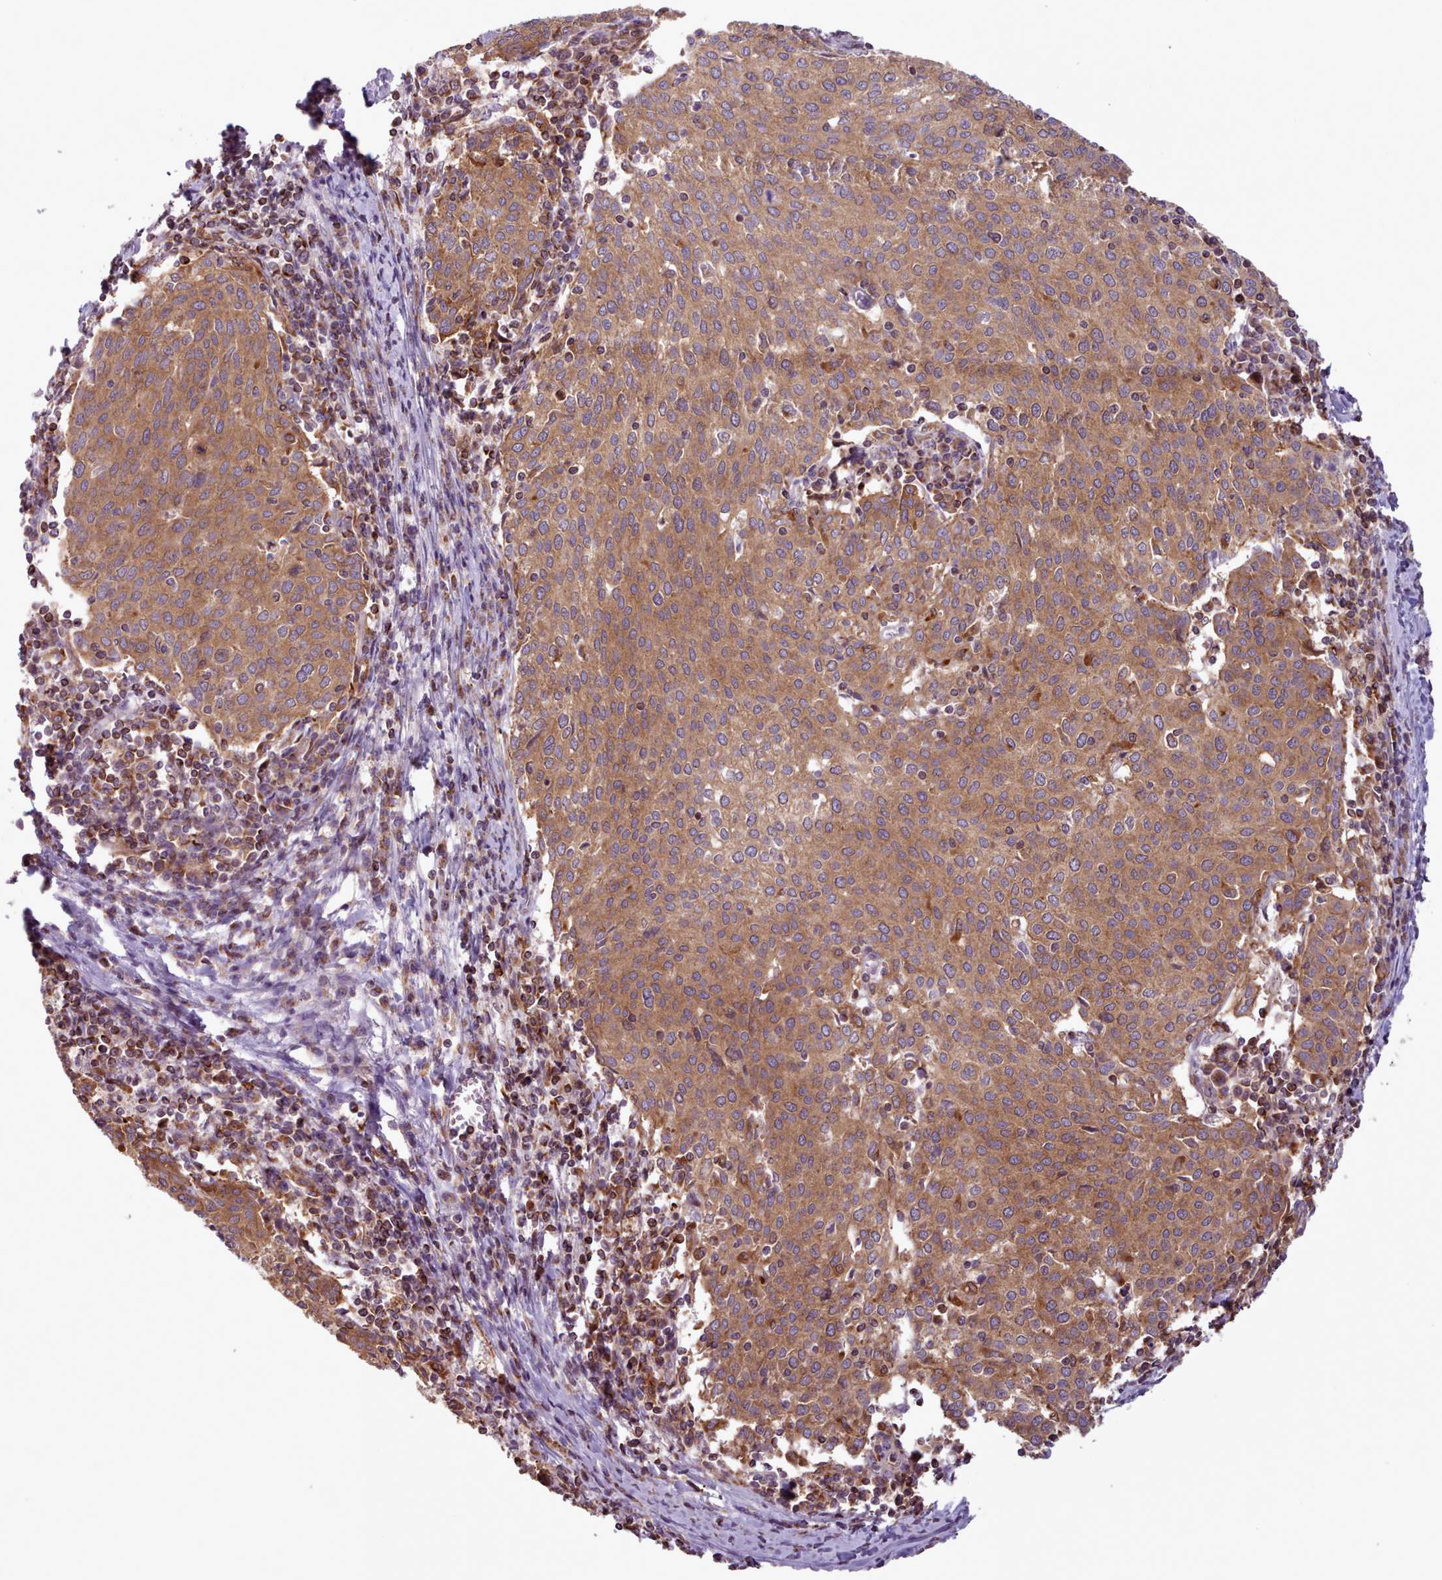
{"staining": {"intensity": "moderate", "quantity": ">75%", "location": "cytoplasmic/membranous"}, "tissue": "cervical cancer", "cell_type": "Tumor cells", "image_type": "cancer", "snomed": [{"axis": "morphology", "description": "Squamous cell carcinoma, NOS"}, {"axis": "topography", "description": "Cervix"}], "caption": "Immunohistochemistry (IHC) staining of cervical cancer (squamous cell carcinoma), which shows medium levels of moderate cytoplasmic/membranous expression in about >75% of tumor cells indicating moderate cytoplasmic/membranous protein positivity. The staining was performed using DAB (3,3'-diaminobenzidine) (brown) for protein detection and nuclei were counterstained in hematoxylin (blue).", "gene": "CRYBG1", "patient": {"sex": "female", "age": 46}}